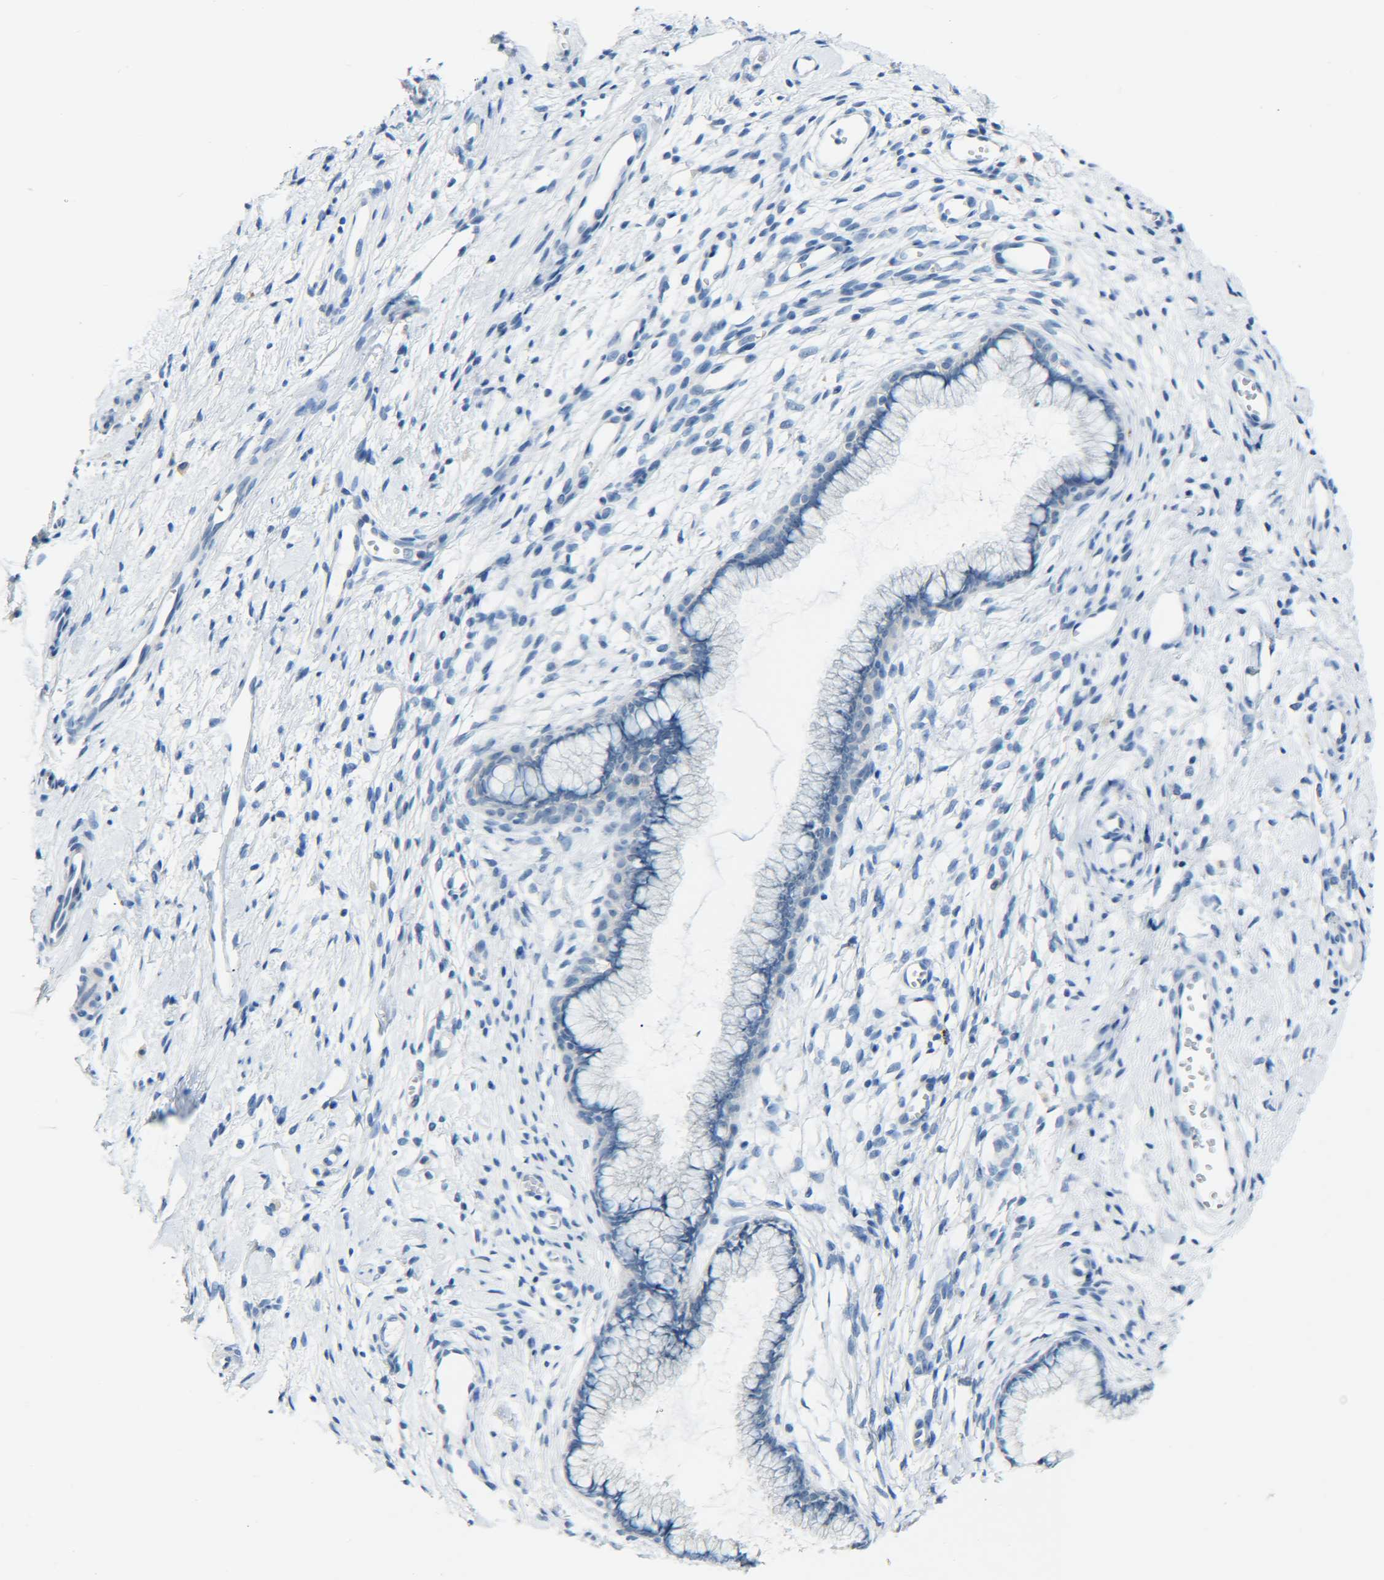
{"staining": {"intensity": "negative", "quantity": "none", "location": "none"}, "tissue": "cervix", "cell_type": "Glandular cells", "image_type": "normal", "snomed": [{"axis": "morphology", "description": "Normal tissue, NOS"}, {"axis": "topography", "description": "Cervix"}], "caption": "DAB immunohistochemical staining of normal cervix reveals no significant expression in glandular cells. (Stains: DAB immunohistochemistry (IHC) with hematoxylin counter stain, Microscopy: brightfield microscopy at high magnification).", "gene": "C15orf48", "patient": {"sex": "female", "age": 65}}